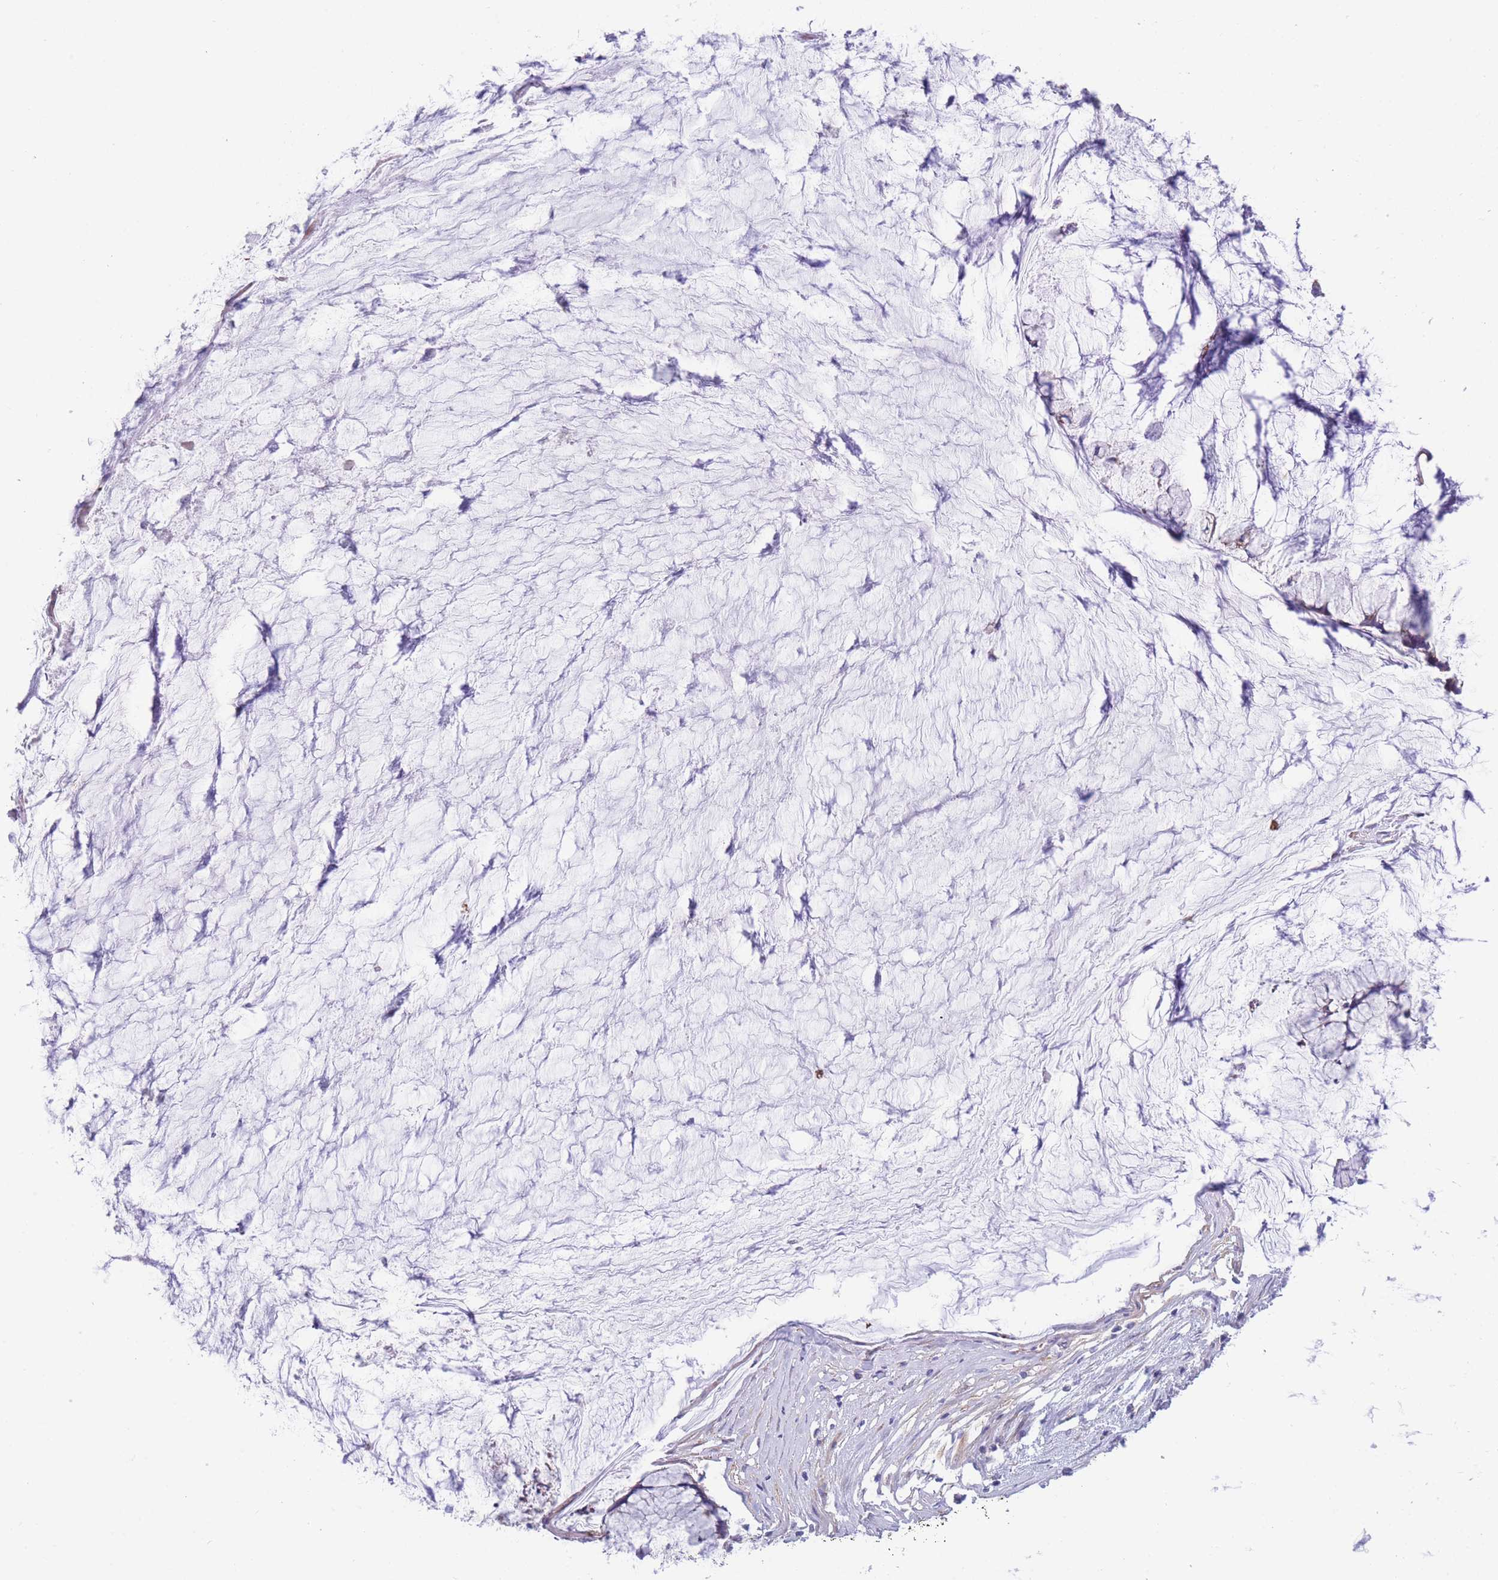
{"staining": {"intensity": "negative", "quantity": "none", "location": "none"}, "tissue": "ovarian cancer", "cell_type": "Tumor cells", "image_type": "cancer", "snomed": [{"axis": "morphology", "description": "Cystadenocarcinoma, mucinous, NOS"}, {"axis": "topography", "description": "Ovary"}], "caption": "Immunohistochemistry of mucinous cystadenocarcinoma (ovarian) reveals no expression in tumor cells.", "gene": "DET1", "patient": {"sex": "female", "age": 42}}